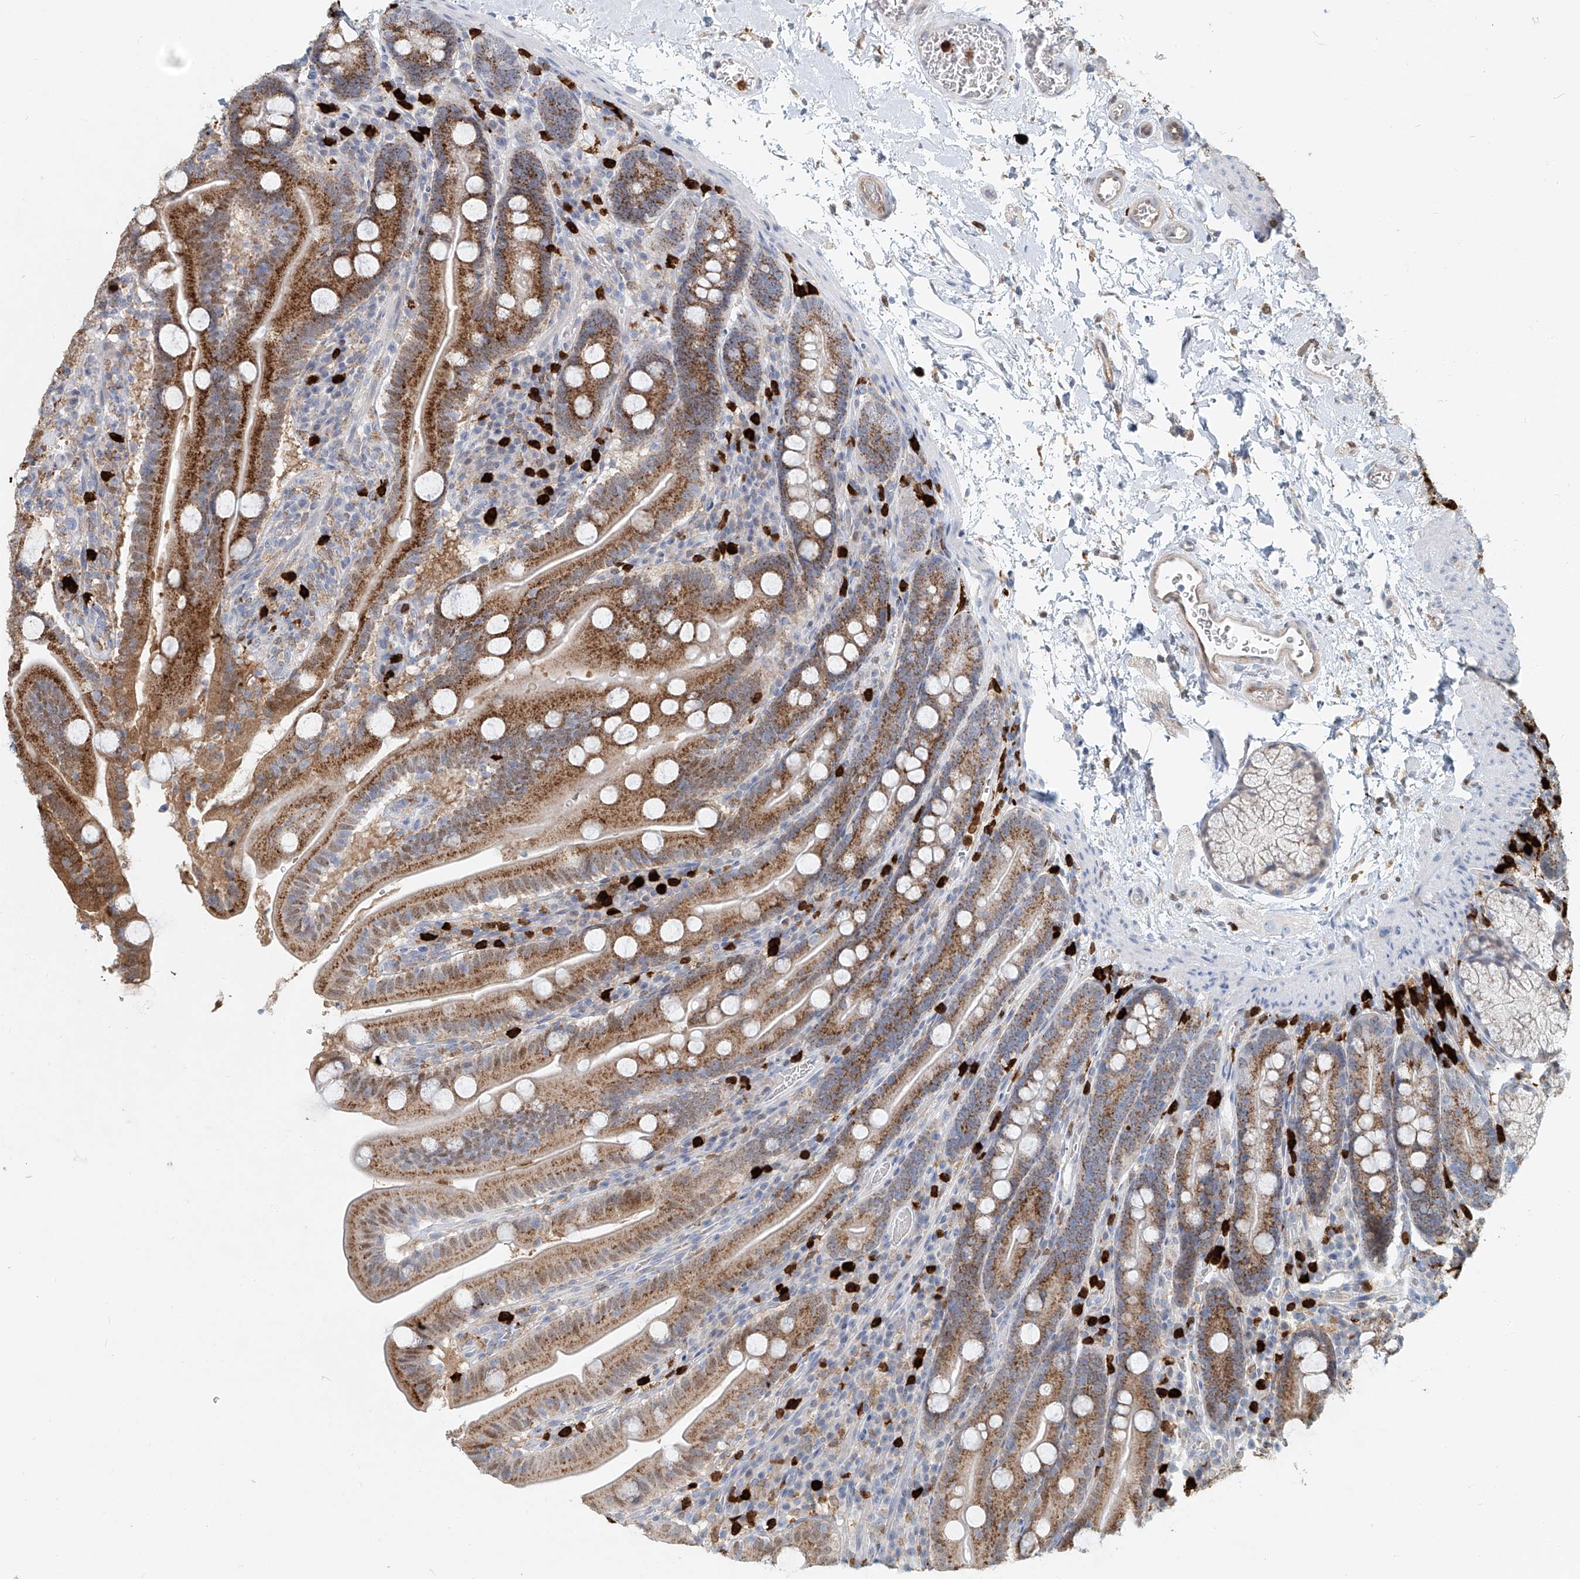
{"staining": {"intensity": "strong", "quantity": ">75%", "location": "cytoplasmic/membranous"}, "tissue": "duodenum", "cell_type": "Glandular cells", "image_type": "normal", "snomed": [{"axis": "morphology", "description": "Normal tissue, NOS"}, {"axis": "topography", "description": "Duodenum"}], "caption": "Normal duodenum reveals strong cytoplasmic/membranous expression in about >75% of glandular cells.", "gene": "PTPRA", "patient": {"sex": "male", "age": 35}}